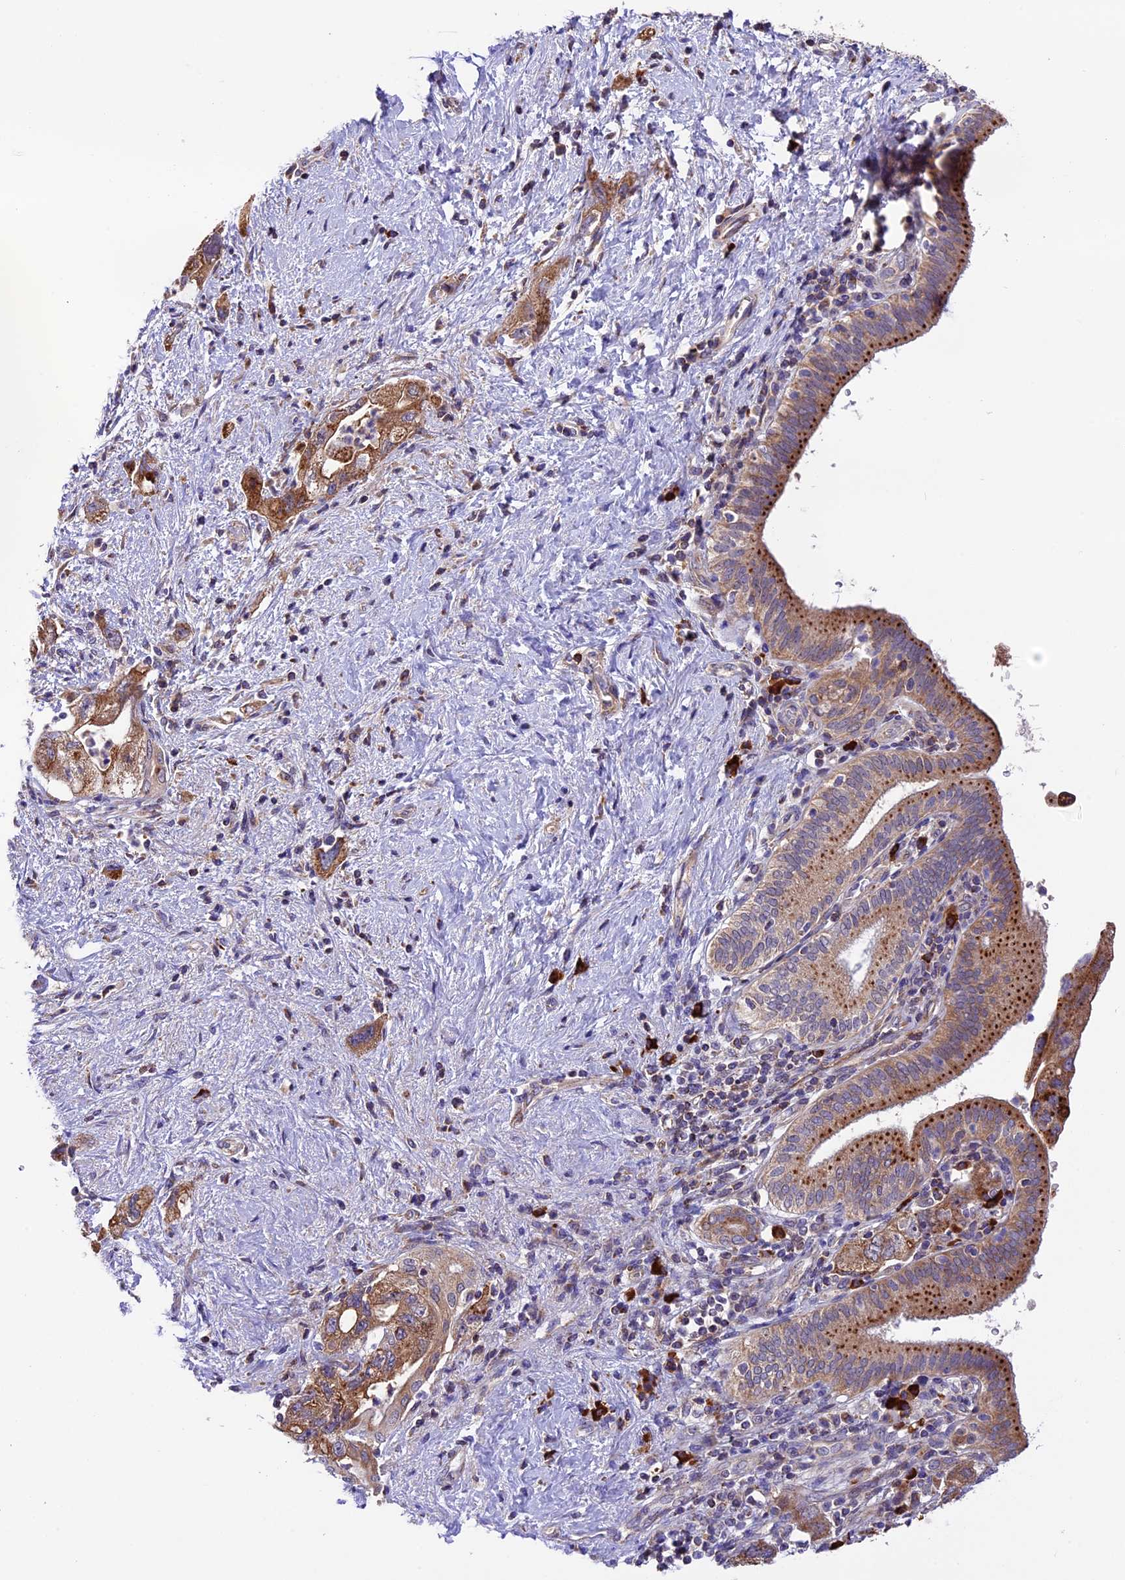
{"staining": {"intensity": "moderate", "quantity": ">75%", "location": "cytoplasmic/membranous"}, "tissue": "pancreatic cancer", "cell_type": "Tumor cells", "image_type": "cancer", "snomed": [{"axis": "morphology", "description": "Adenocarcinoma, NOS"}, {"axis": "topography", "description": "Pancreas"}], "caption": "Moderate cytoplasmic/membranous expression is seen in about >75% of tumor cells in pancreatic adenocarcinoma. The protein is shown in brown color, while the nuclei are stained blue.", "gene": "METTL22", "patient": {"sex": "female", "age": 73}}